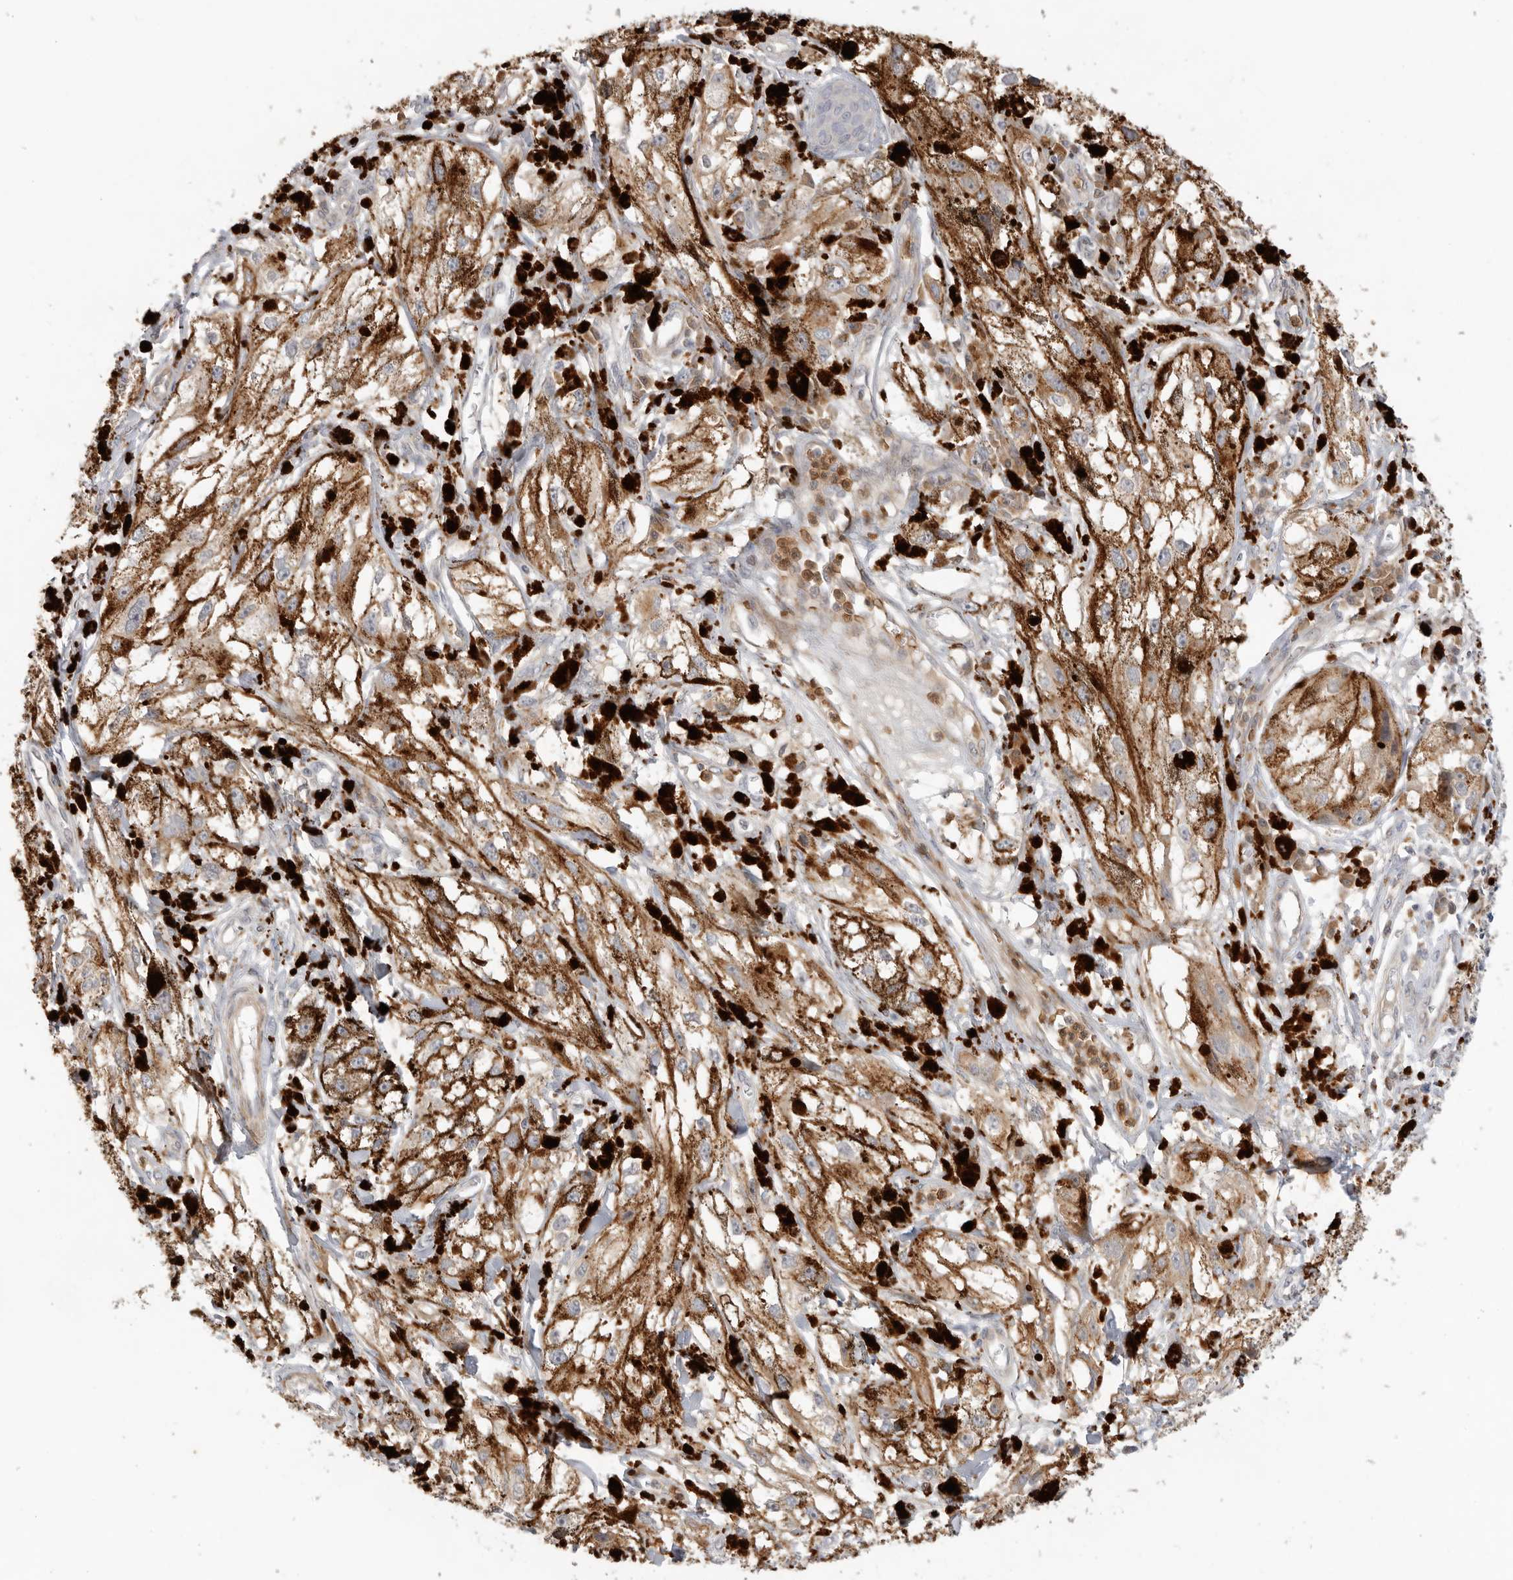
{"staining": {"intensity": "weak", "quantity": ">75%", "location": "cytoplasmic/membranous"}, "tissue": "melanoma", "cell_type": "Tumor cells", "image_type": "cancer", "snomed": [{"axis": "morphology", "description": "Malignant melanoma, NOS"}, {"axis": "topography", "description": "Skin"}], "caption": "Melanoma was stained to show a protein in brown. There is low levels of weak cytoplasmic/membranous staining in about >75% of tumor cells.", "gene": "GNE", "patient": {"sex": "male", "age": 88}}